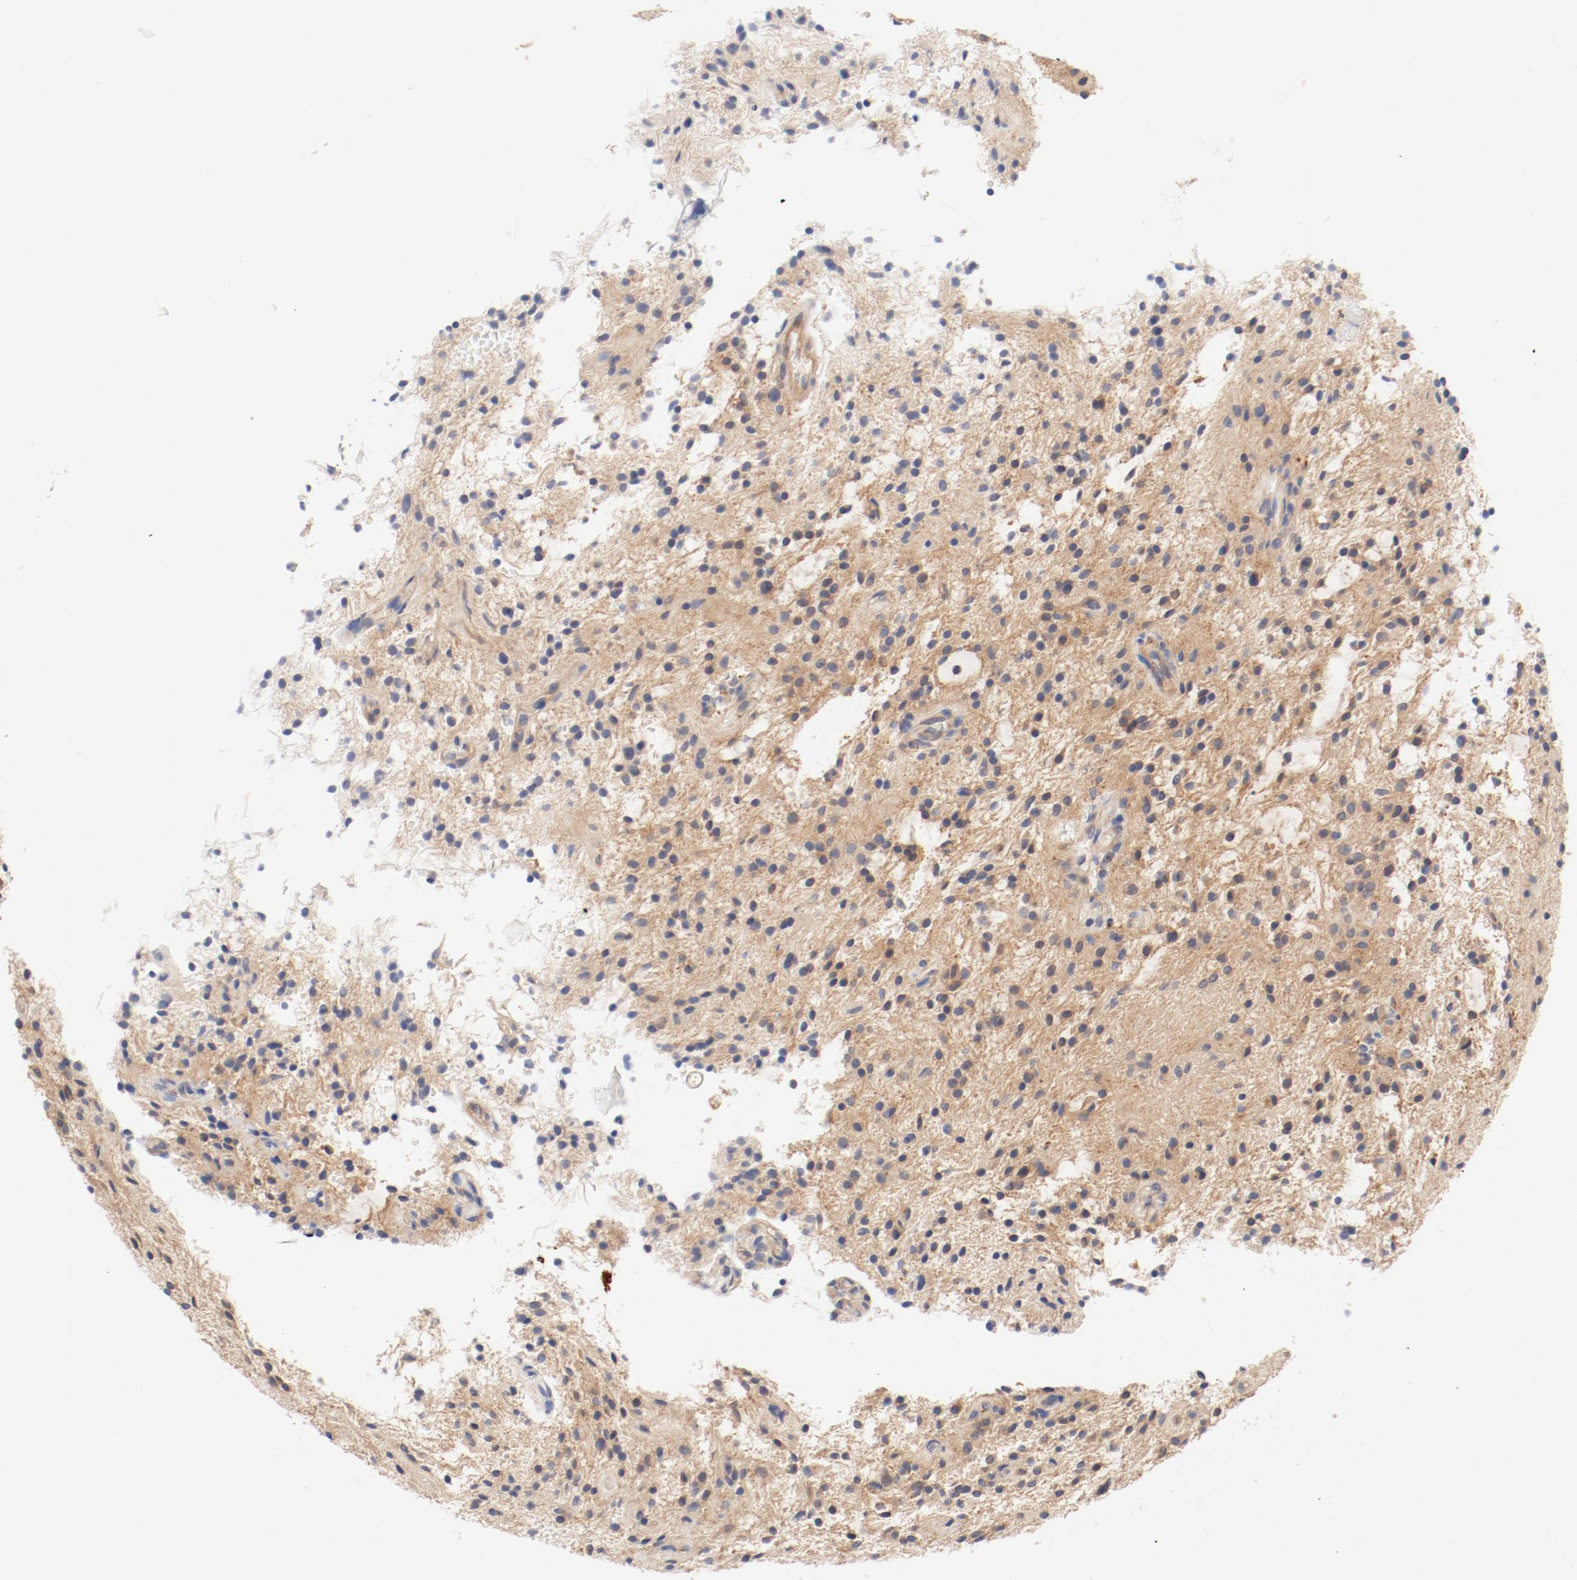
{"staining": {"intensity": "weak", "quantity": ">75%", "location": "cytoplasmic/membranous"}, "tissue": "glioma", "cell_type": "Tumor cells", "image_type": "cancer", "snomed": [{"axis": "morphology", "description": "Glioma, malignant, NOS"}, {"axis": "topography", "description": "Cerebellum"}], "caption": "This photomicrograph reveals IHC staining of human glioma (malignant), with low weak cytoplasmic/membranous positivity in about >75% of tumor cells.", "gene": "DYNC1H1", "patient": {"sex": "female", "age": 10}}